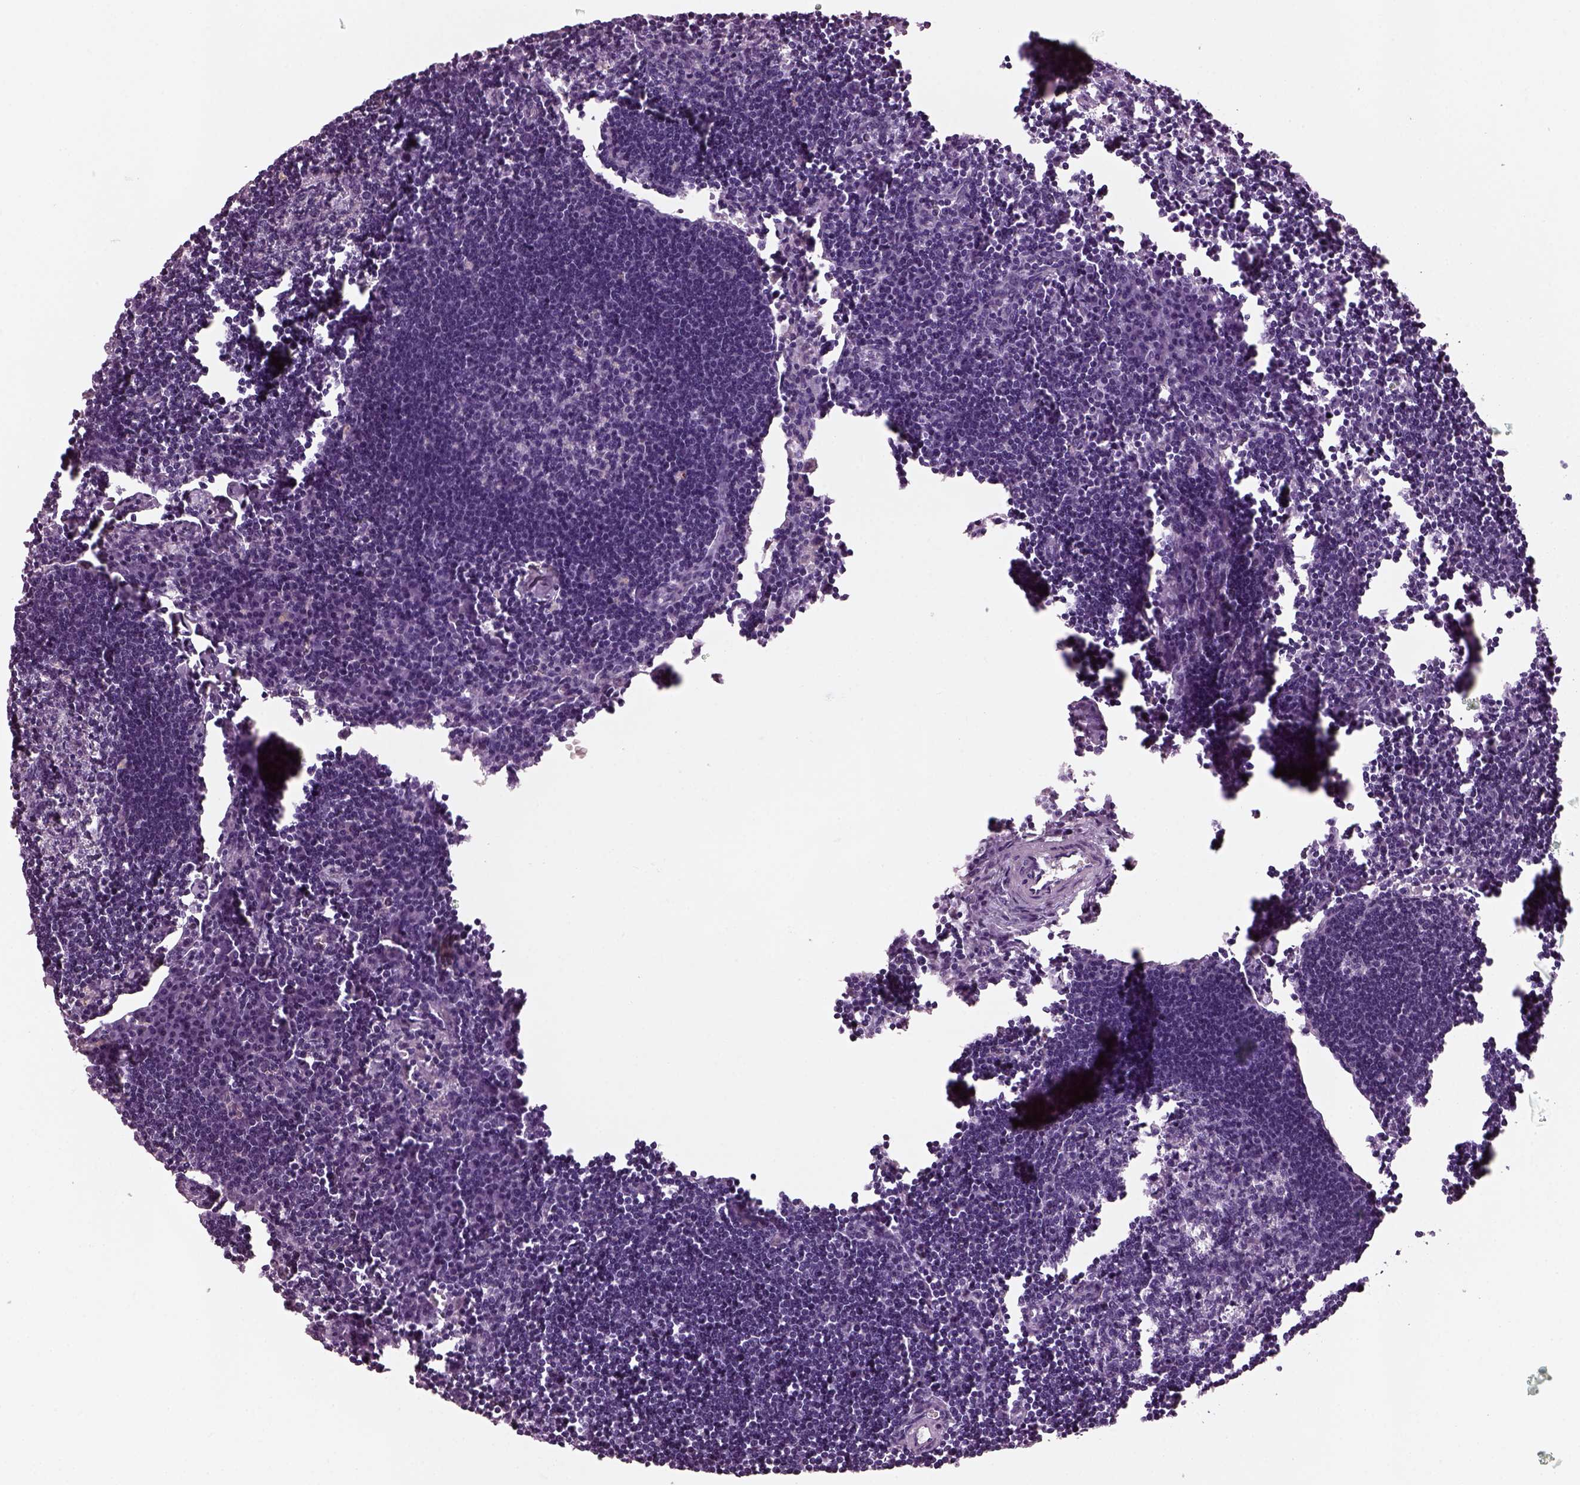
{"staining": {"intensity": "negative", "quantity": "none", "location": "none"}, "tissue": "lymph node", "cell_type": "Germinal center cells", "image_type": "normal", "snomed": [{"axis": "morphology", "description": "Normal tissue, NOS"}, {"axis": "topography", "description": "Lymph node"}], "caption": "Unremarkable lymph node was stained to show a protein in brown. There is no significant staining in germinal center cells. The staining was performed using DAB to visualize the protein expression in brown, while the nuclei were stained in blue with hematoxylin (Magnification: 20x).", "gene": "PRR9", "patient": {"sex": "male", "age": 55}}